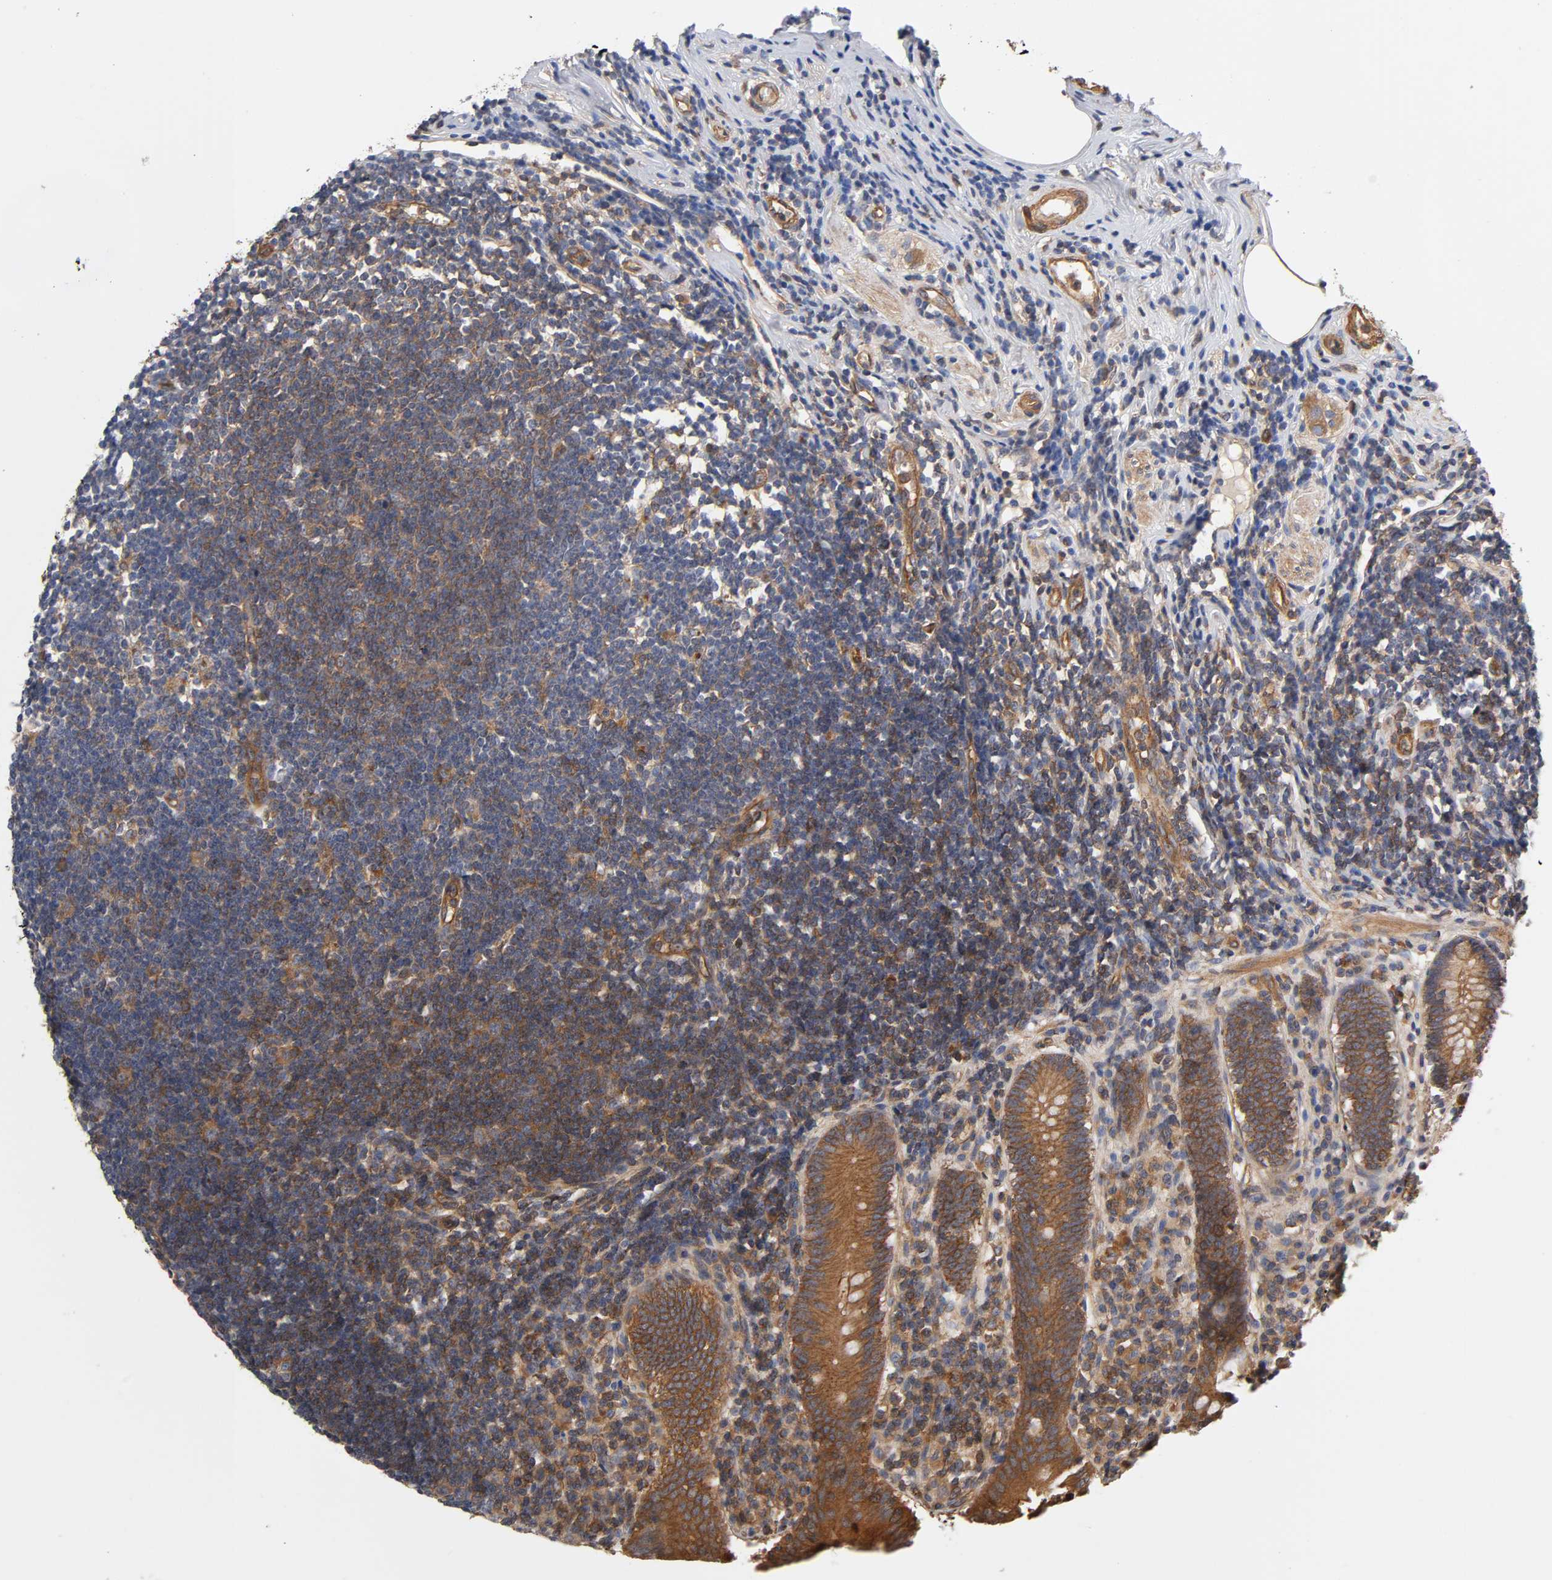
{"staining": {"intensity": "strong", "quantity": ">75%", "location": "cytoplasmic/membranous"}, "tissue": "appendix", "cell_type": "Glandular cells", "image_type": "normal", "snomed": [{"axis": "morphology", "description": "Normal tissue, NOS"}, {"axis": "topography", "description": "Appendix"}], "caption": "Brown immunohistochemical staining in unremarkable human appendix reveals strong cytoplasmic/membranous staining in approximately >75% of glandular cells. The staining was performed using DAB, with brown indicating positive protein expression. Nuclei are stained blue with hematoxylin.", "gene": "LAMTOR2", "patient": {"sex": "female", "age": 50}}